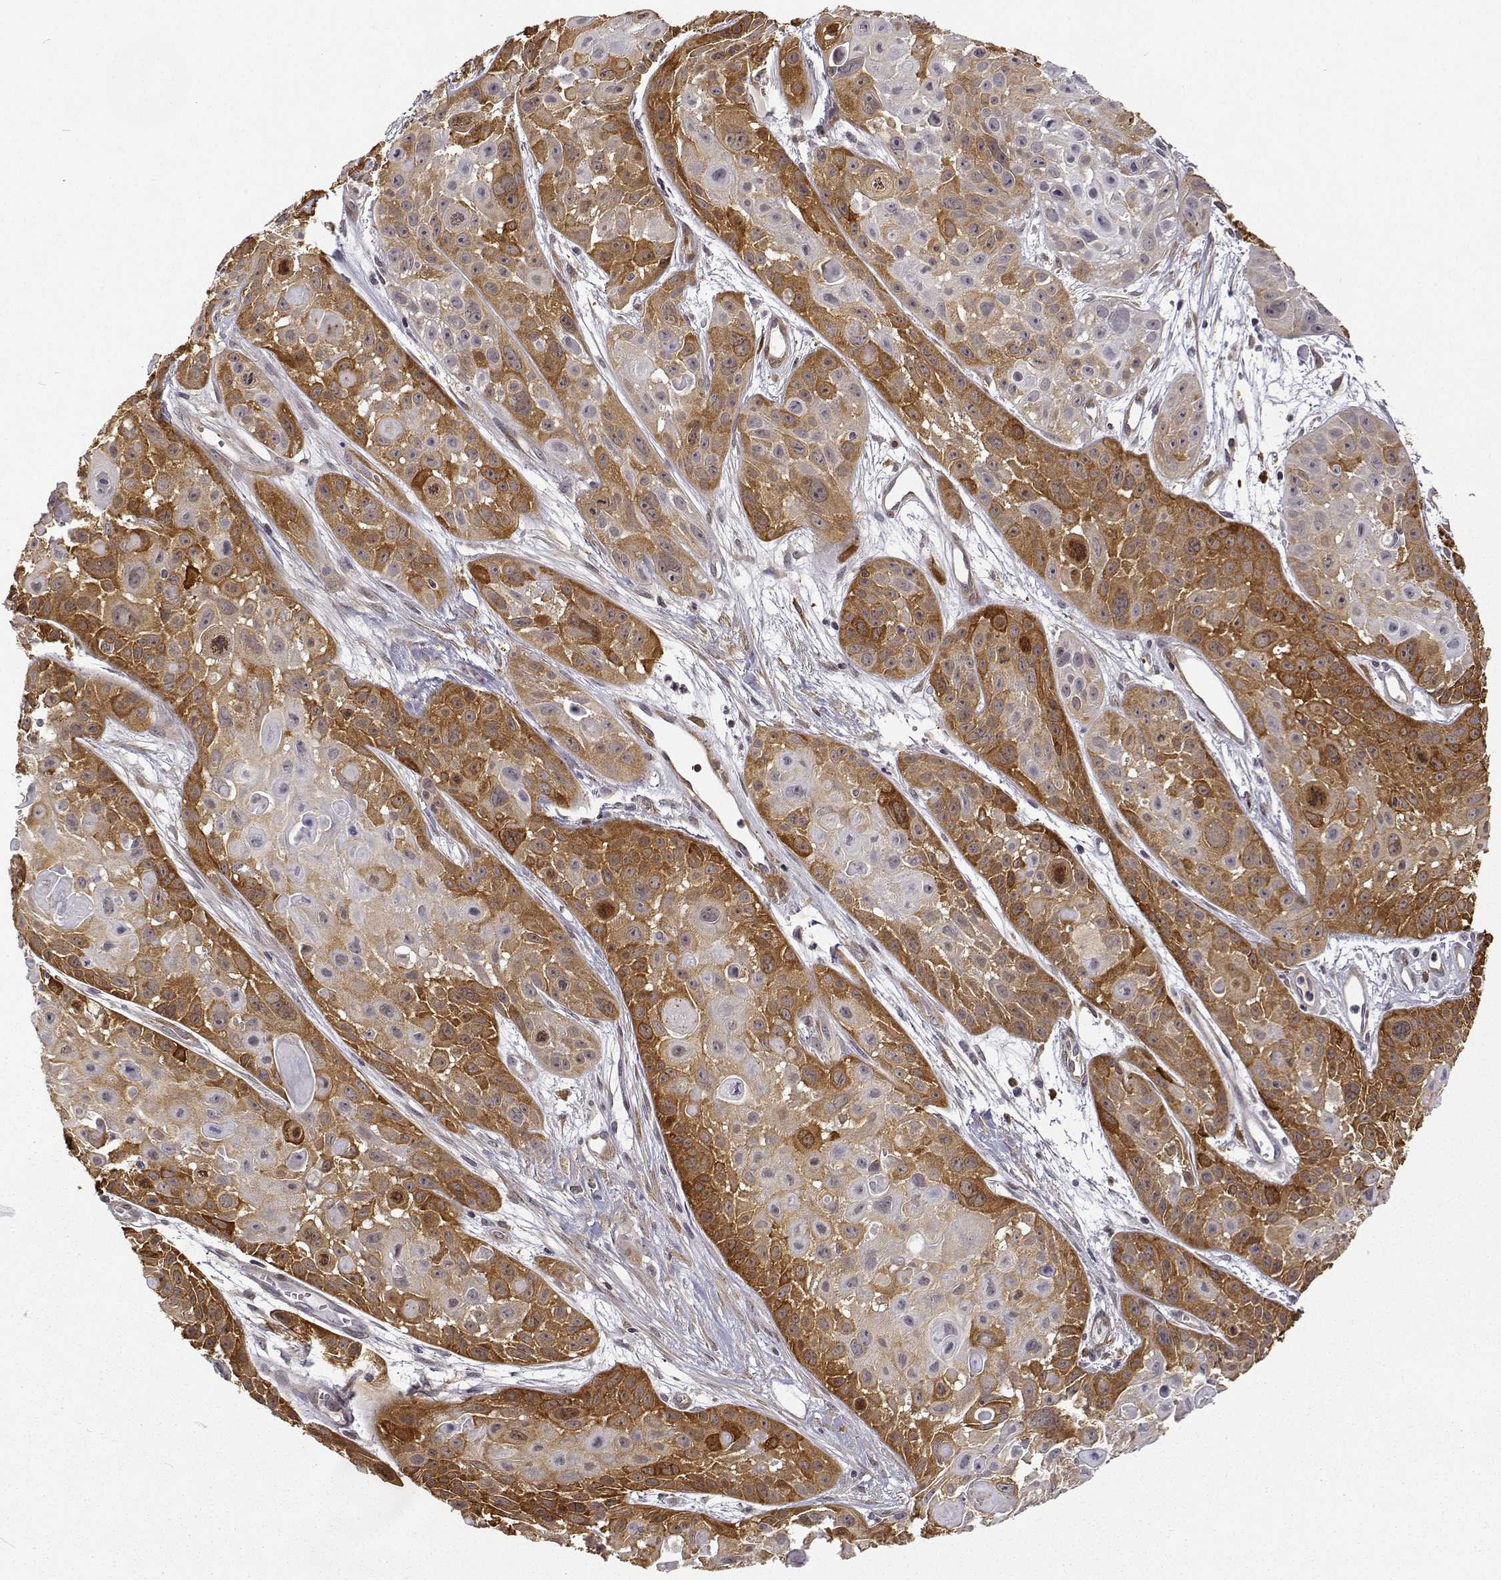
{"staining": {"intensity": "strong", "quantity": ">75%", "location": "cytoplasmic/membranous"}, "tissue": "skin cancer", "cell_type": "Tumor cells", "image_type": "cancer", "snomed": [{"axis": "morphology", "description": "Squamous cell carcinoma, NOS"}, {"axis": "topography", "description": "Skin"}, {"axis": "topography", "description": "Anal"}], "caption": "Skin cancer (squamous cell carcinoma) stained for a protein (brown) exhibits strong cytoplasmic/membranous positive positivity in about >75% of tumor cells.", "gene": "PHGDH", "patient": {"sex": "female", "age": 75}}